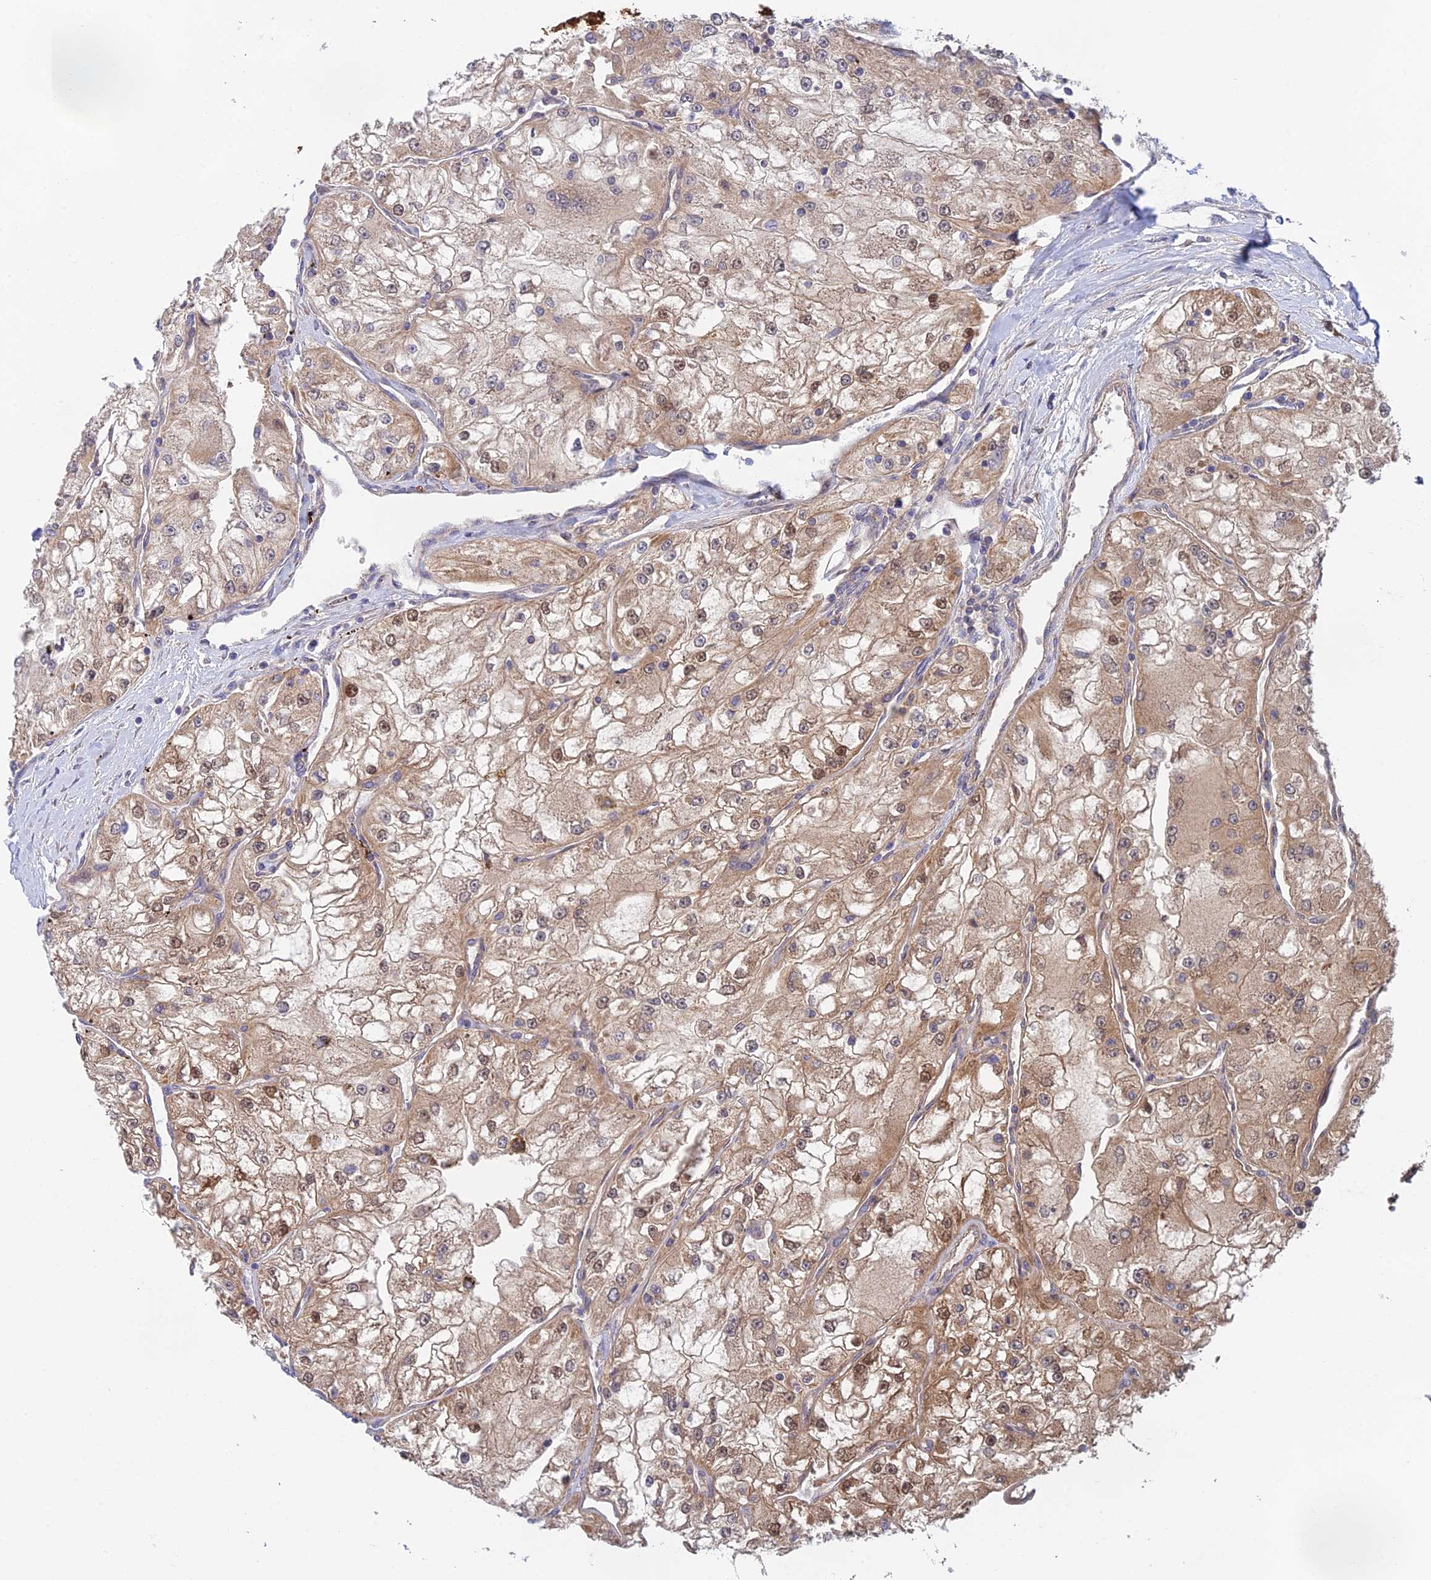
{"staining": {"intensity": "moderate", "quantity": ">75%", "location": "cytoplasmic/membranous,nuclear"}, "tissue": "renal cancer", "cell_type": "Tumor cells", "image_type": "cancer", "snomed": [{"axis": "morphology", "description": "Adenocarcinoma, NOS"}, {"axis": "topography", "description": "Kidney"}], "caption": "Protein staining displays moderate cytoplasmic/membranous and nuclear positivity in about >75% of tumor cells in renal adenocarcinoma.", "gene": "MRPL17", "patient": {"sex": "female", "age": 72}}